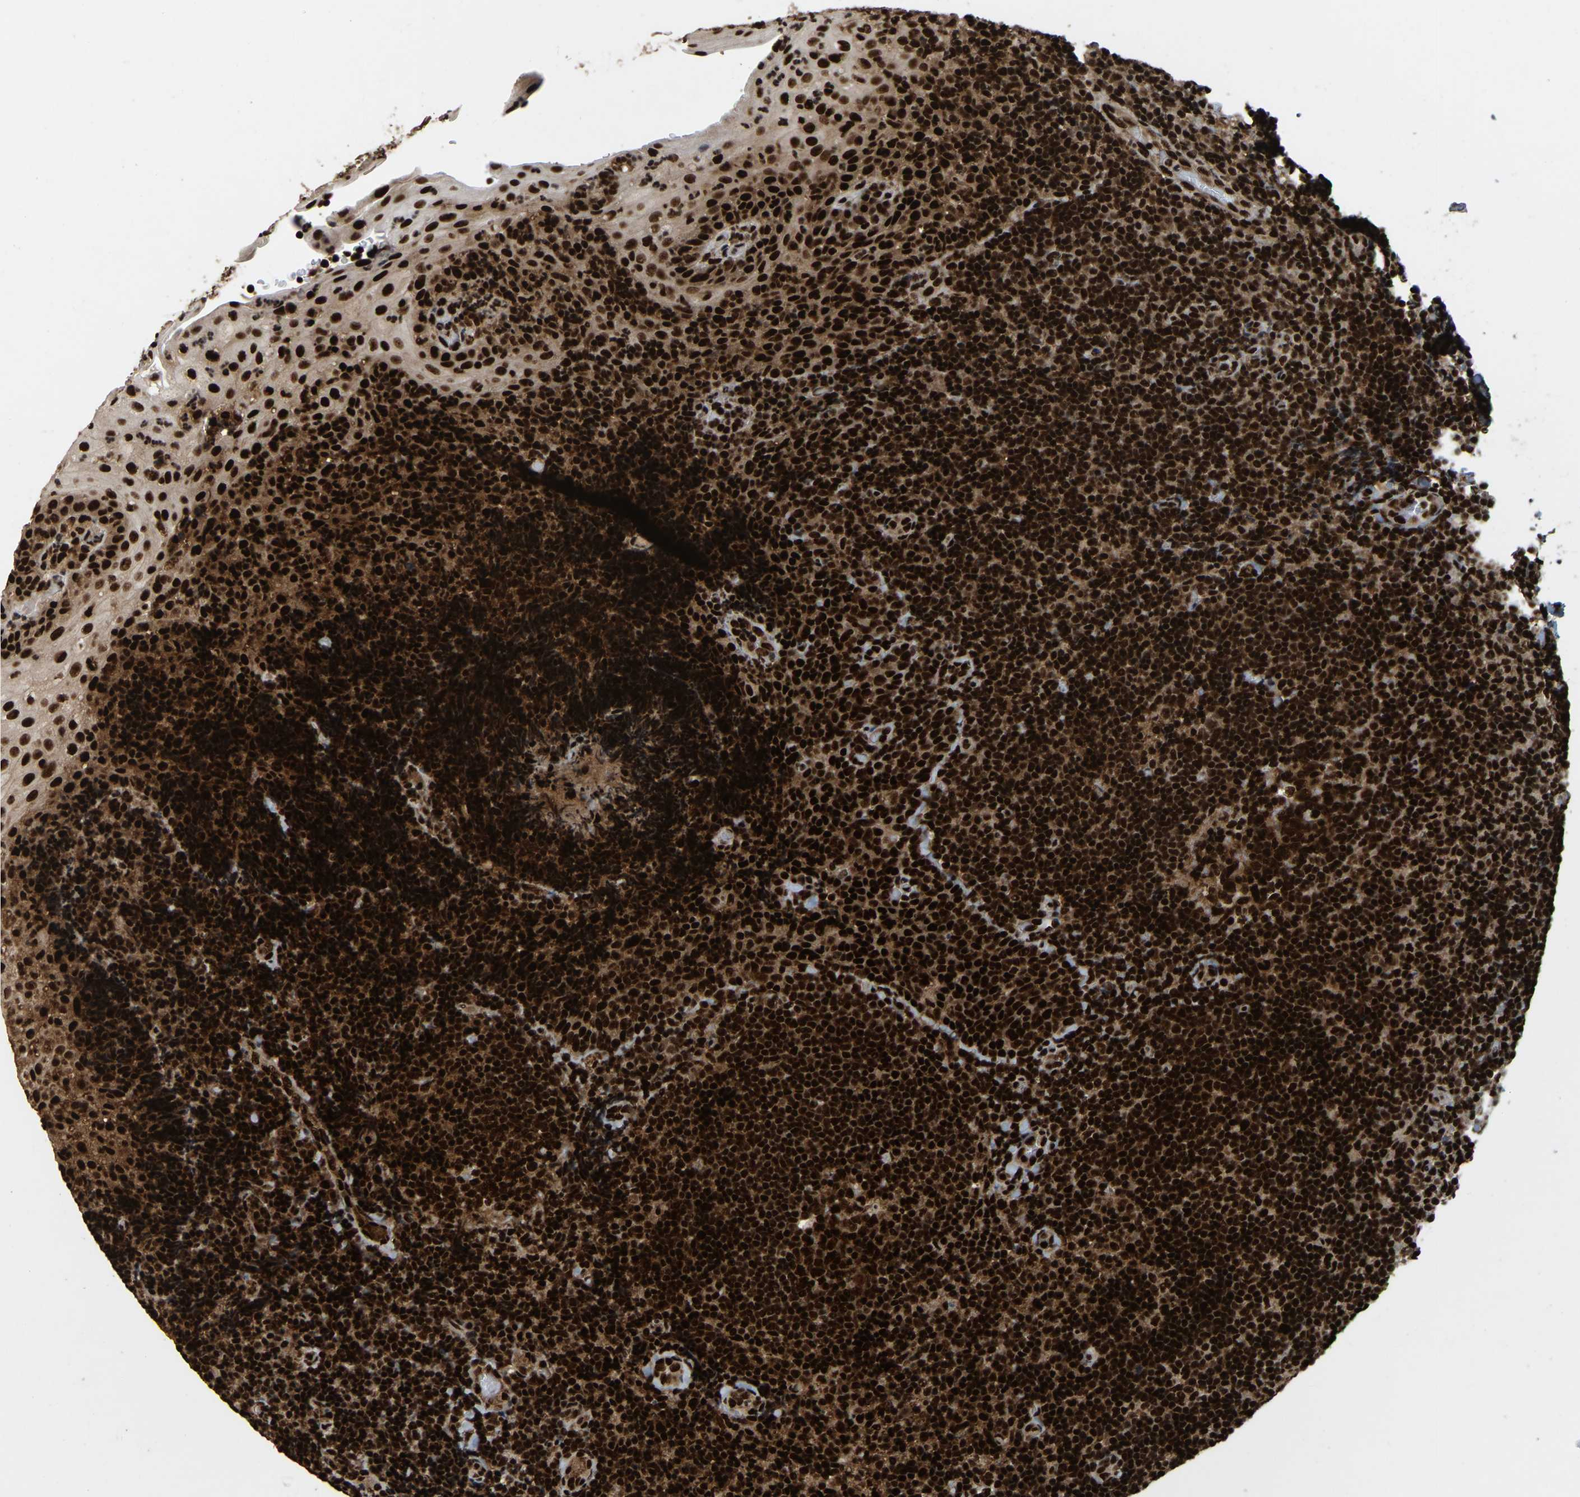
{"staining": {"intensity": "strong", "quantity": ">75%", "location": "cytoplasmic/membranous,nuclear"}, "tissue": "tonsil", "cell_type": "Germinal center cells", "image_type": "normal", "snomed": [{"axis": "morphology", "description": "Normal tissue, NOS"}, {"axis": "topography", "description": "Tonsil"}], "caption": "Immunohistochemistry (IHC) photomicrograph of unremarkable tonsil: tonsil stained using IHC reveals high levels of strong protein expression localized specifically in the cytoplasmic/membranous,nuclear of germinal center cells, appearing as a cytoplasmic/membranous,nuclear brown color.", "gene": "TBL1XR1", "patient": {"sex": "male", "age": 37}}